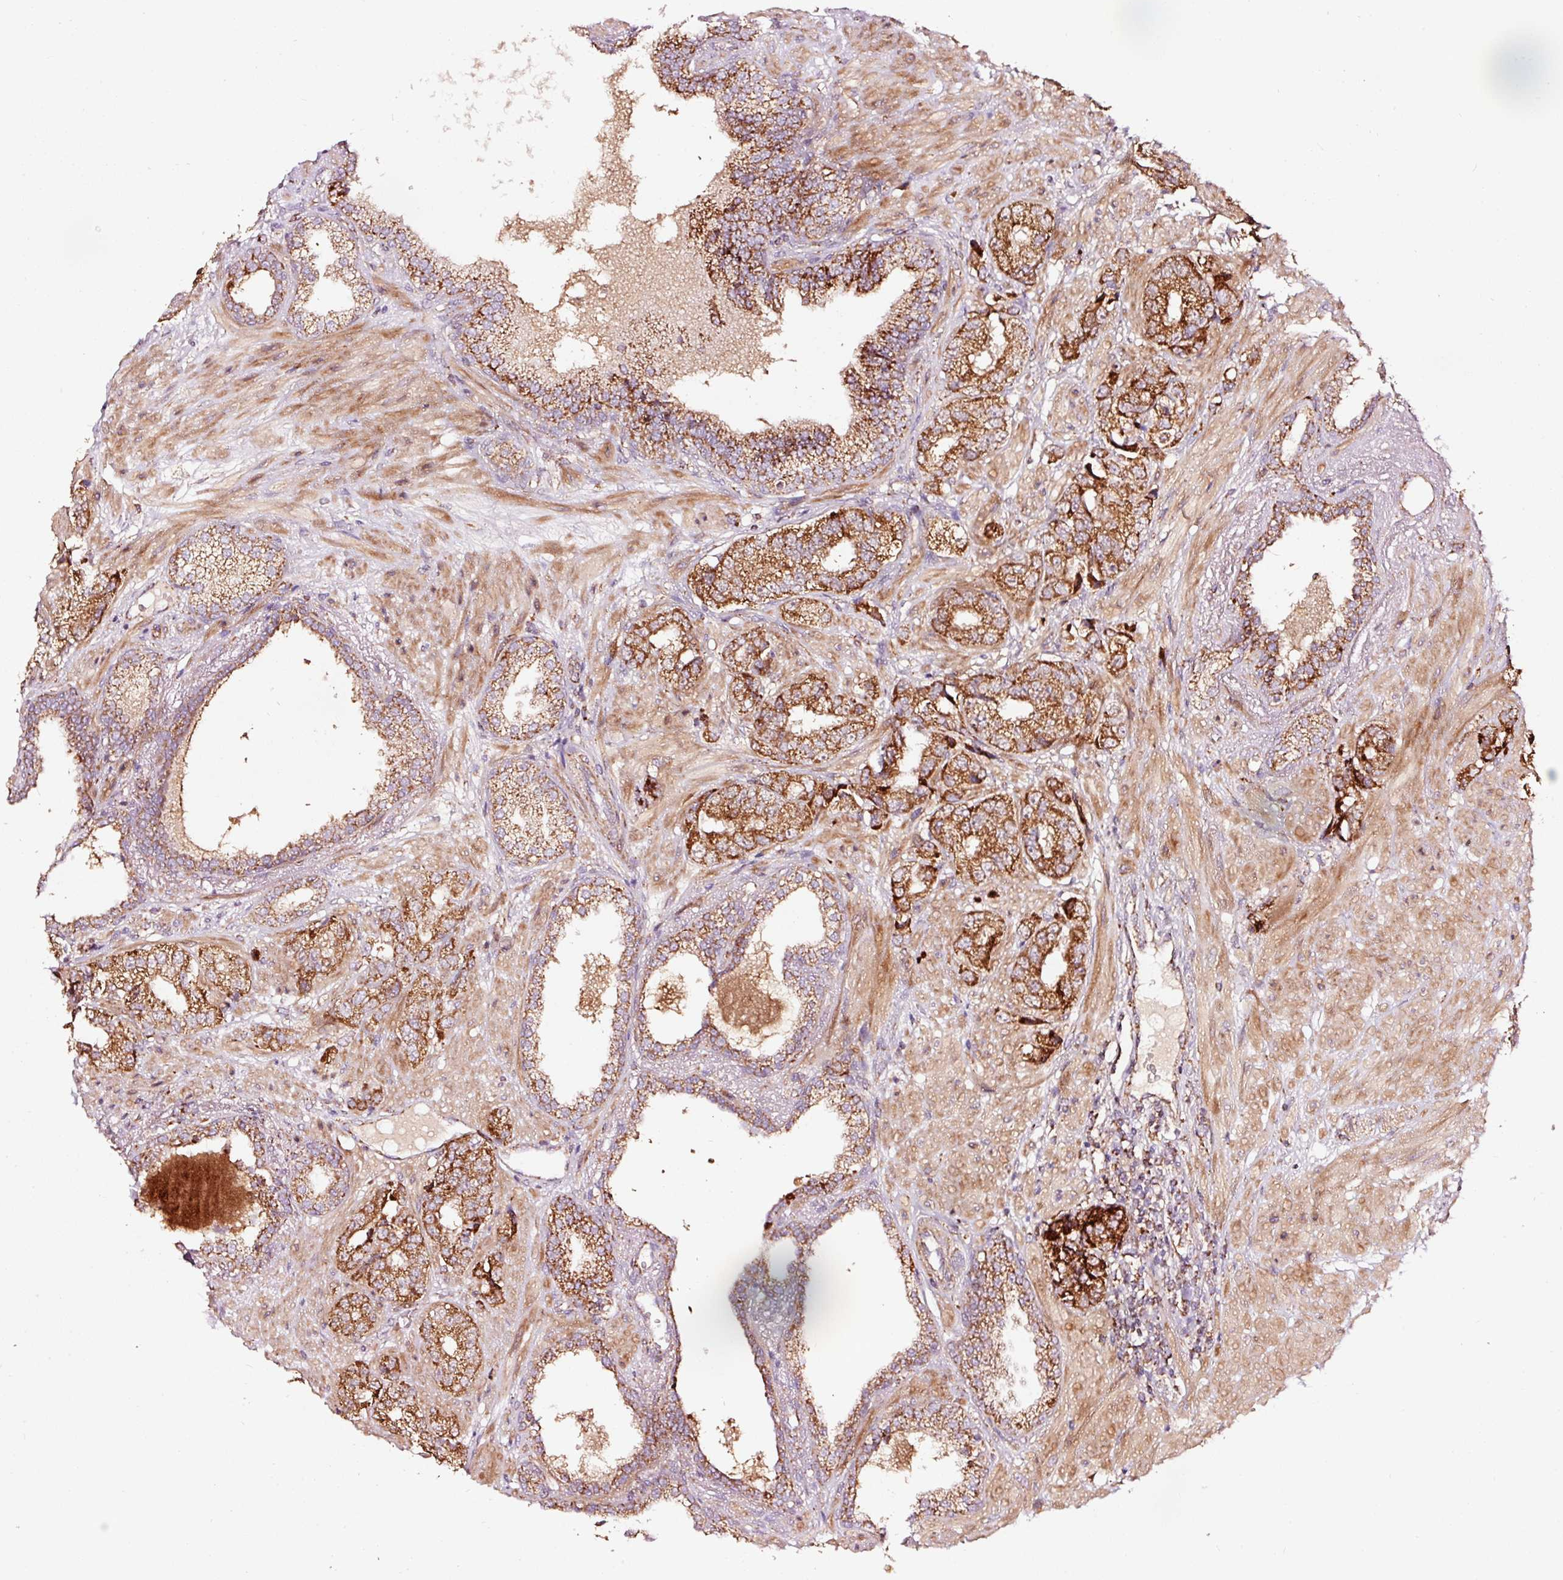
{"staining": {"intensity": "strong", "quantity": ">75%", "location": "cytoplasmic/membranous"}, "tissue": "prostate cancer", "cell_type": "Tumor cells", "image_type": "cancer", "snomed": [{"axis": "morphology", "description": "Adenocarcinoma, High grade"}, {"axis": "topography", "description": "Prostate"}], "caption": "Prostate cancer was stained to show a protein in brown. There is high levels of strong cytoplasmic/membranous expression in approximately >75% of tumor cells. (DAB (3,3'-diaminobenzidine) IHC with brightfield microscopy, high magnification).", "gene": "TPM1", "patient": {"sex": "male", "age": 71}}